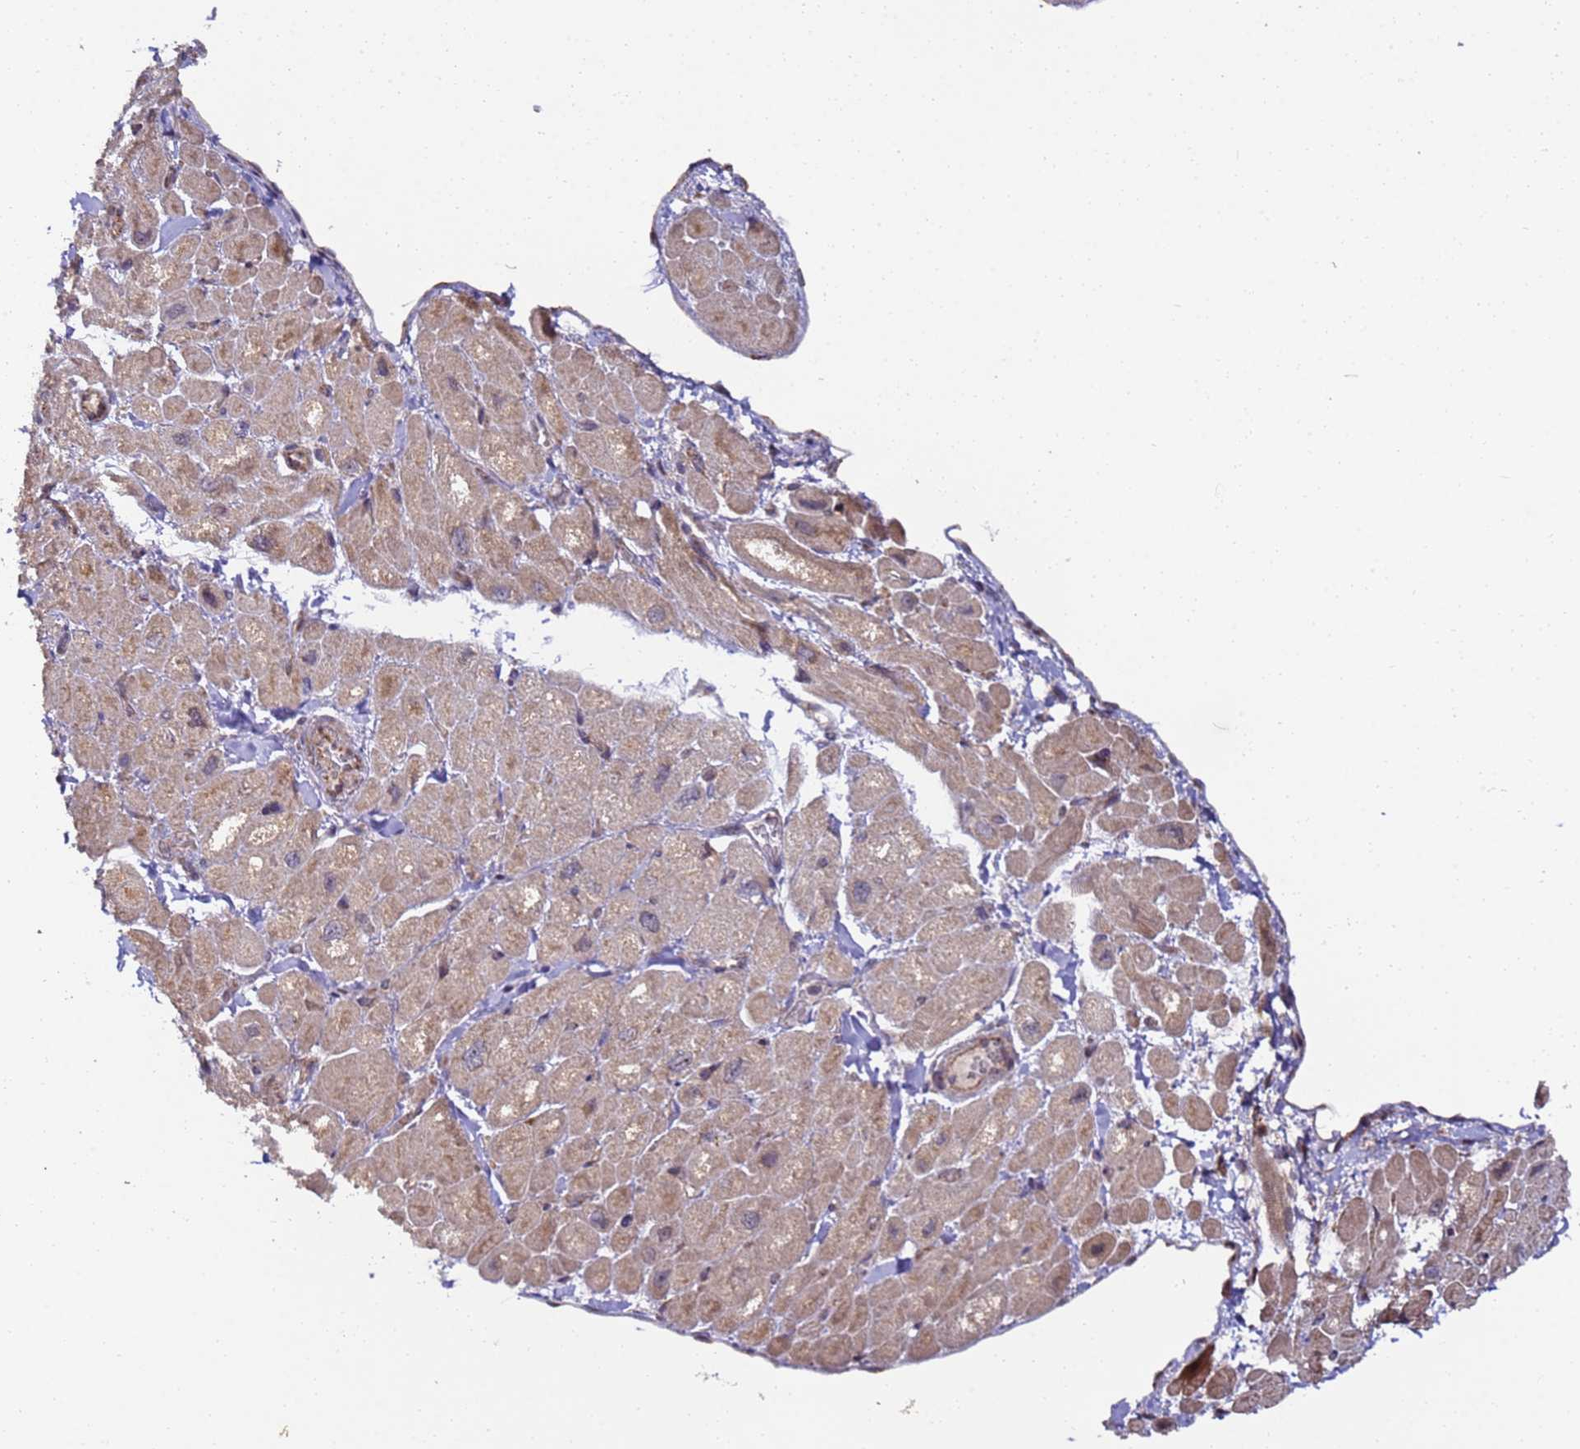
{"staining": {"intensity": "moderate", "quantity": "<25%", "location": "cytoplasmic/membranous"}, "tissue": "heart muscle", "cell_type": "Cardiomyocytes", "image_type": "normal", "snomed": [{"axis": "morphology", "description": "Normal tissue, NOS"}, {"axis": "topography", "description": "Heart"}], "caption": "Protein expression analysis of benign heart muscle shows moderate cytoplasmic/membranous staining in about <25% of cardiomyocytes.", "gene": "RAPGEF3", "patient": {"sex": "male", "age": 65}}